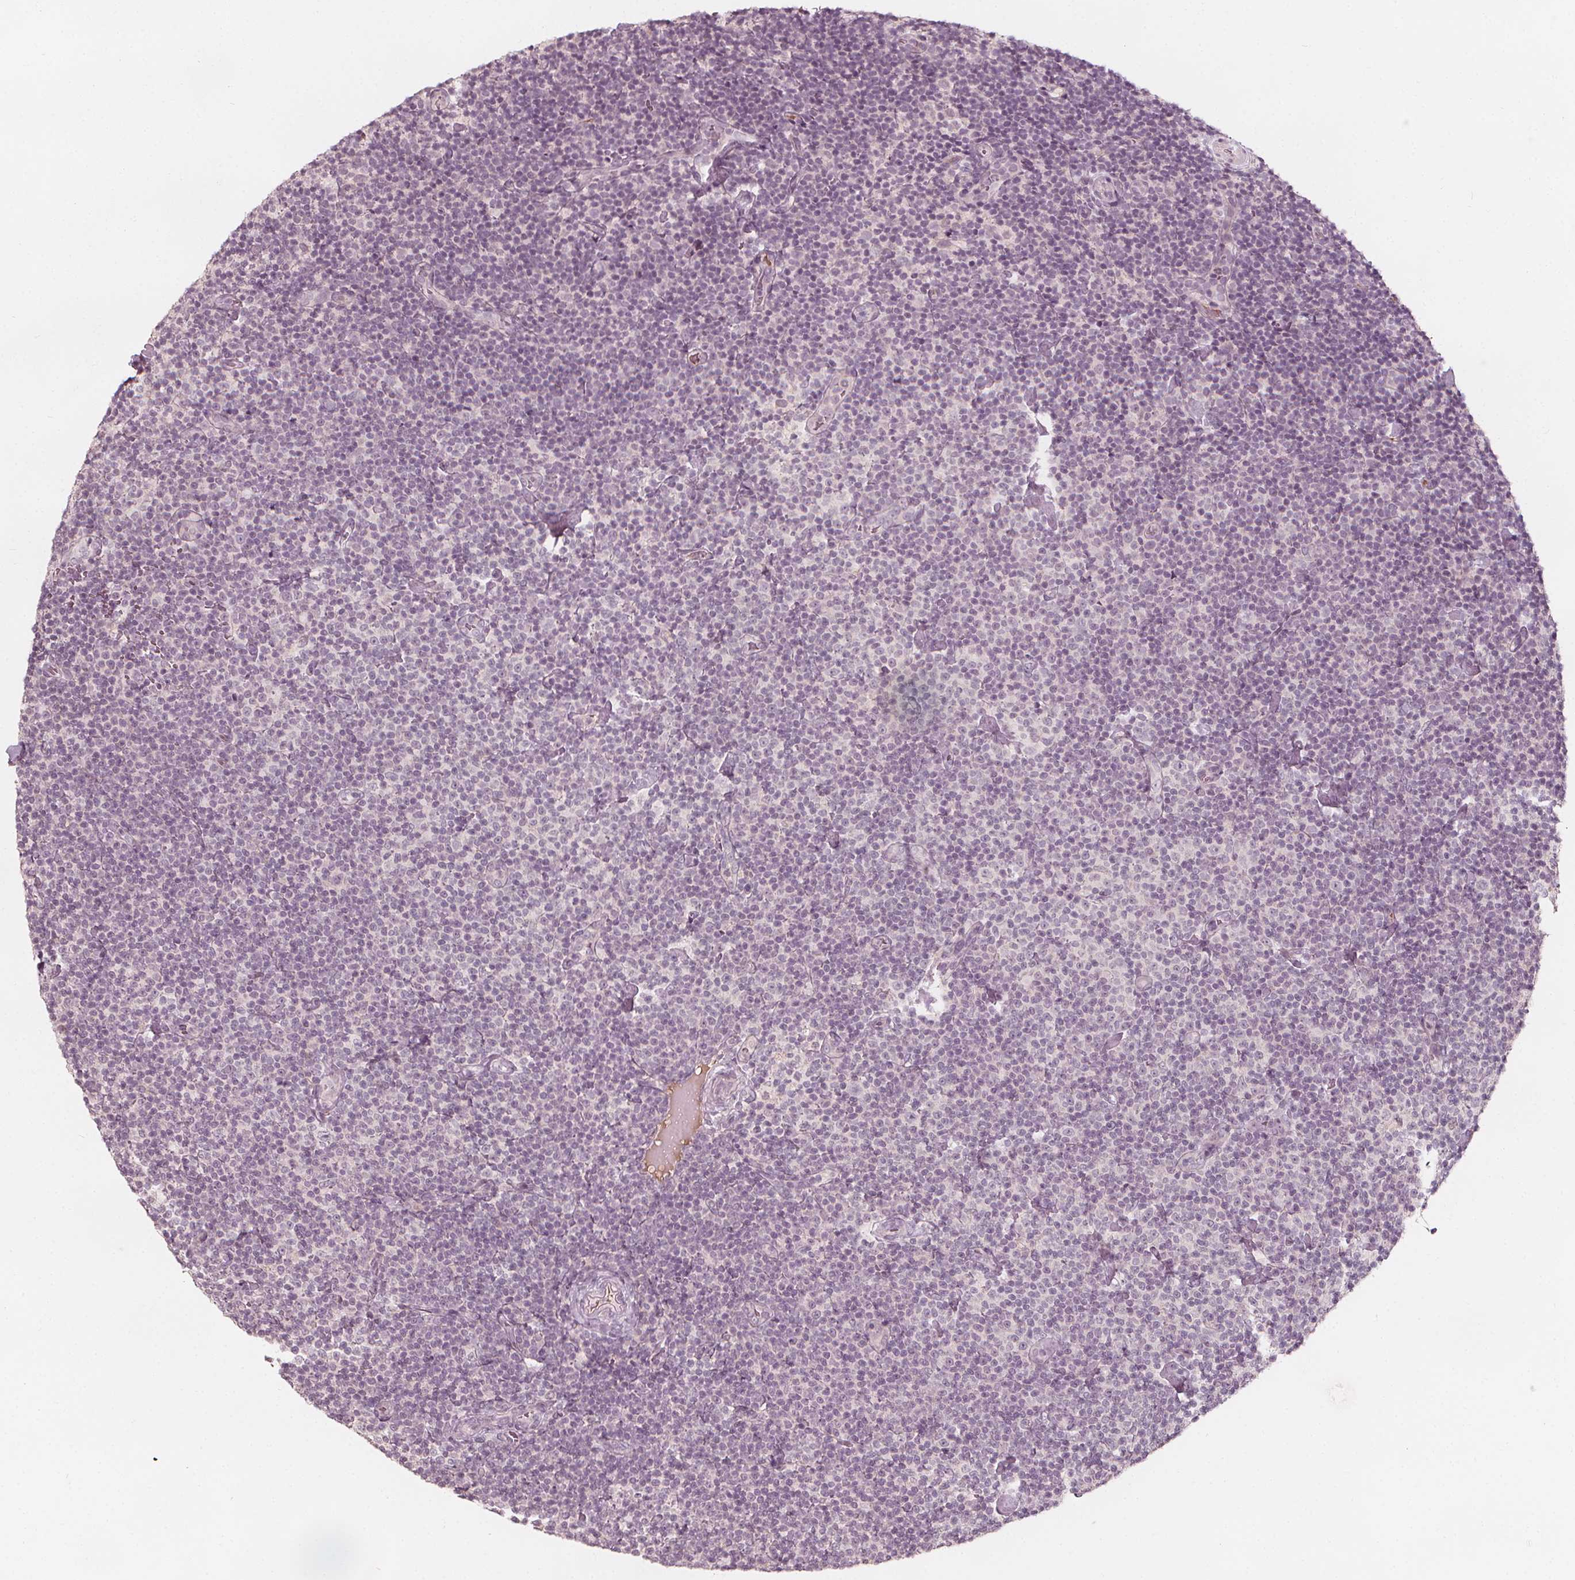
{"staining": {"intensity": "negative", "quantity": "none", "location": "none"}, "tissue": "lymphoma", "cell_type": "Tumor cells", "image_type": "cancer", "snomed": [{"axis": "morphology", "description": "Malignant lymphoma, non-Hodgkin's type, Low grade"}, {"axis": "topography", "description": "Lymph node"}], "caption": "A histopathology image of human malignant lymphoma, non-Hodgkin's type (low-grade) is negative for staining in tumor cells.", "gene": "NPC1L1", "patient": {"sex": "male", "age": 81}}